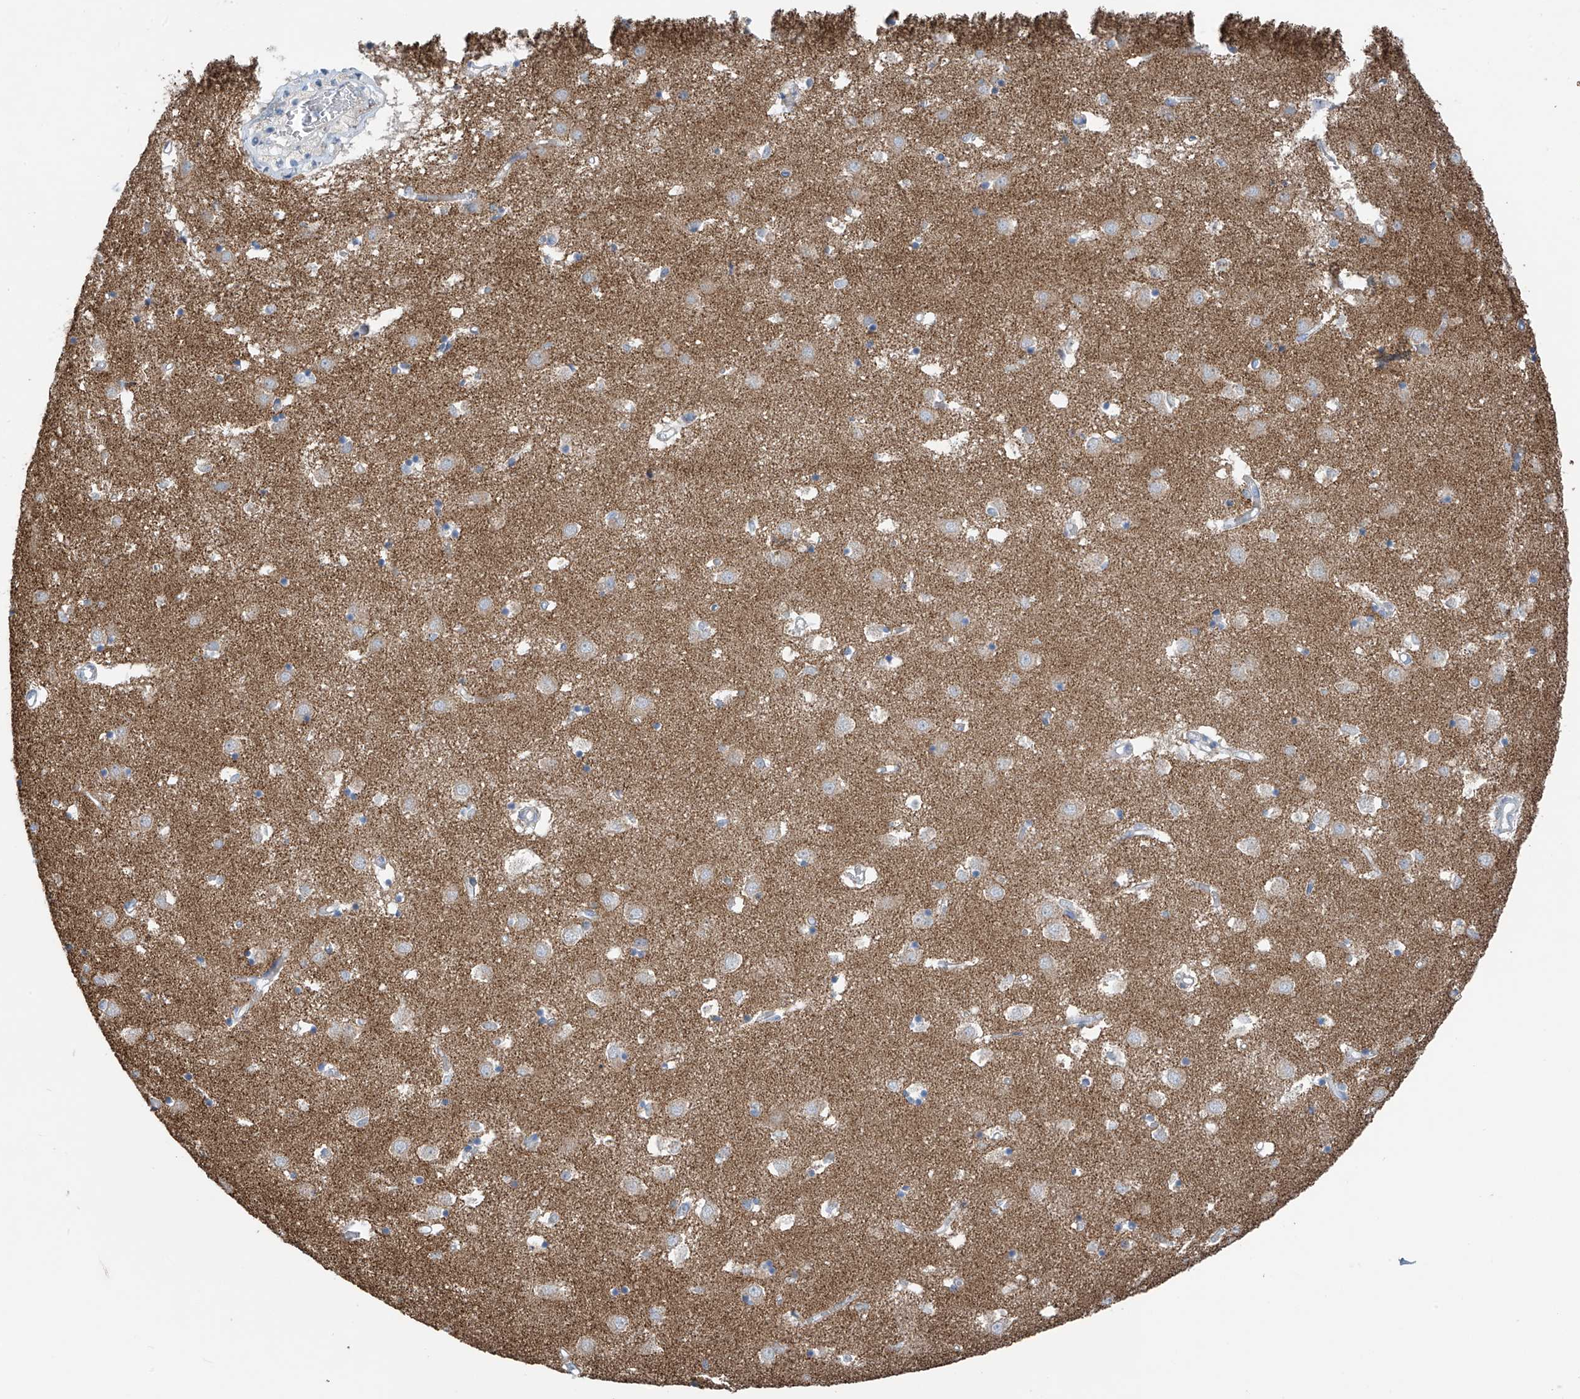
{"staining": {"intensity": "negative", "quantity": "none", "location": "none"}, "tissue": "caudate", "cell_type": "Glial cells", "image_type": "normal", "snomed": [{"axis": "morphology", "description": "Normal tissue, NOS"}, {"axis": "topography", "description": "Lateral ventricle wall"}], "caption": "Protein analysis of benign caudate exhibits no significant positivity in glial cells. The staining was performed using DAB (3,3'-diaminobenzidine) to visualize the protein expression in brown, while the nuclei were stained in blue with hematoxylin (Magnification: 20x).", "gene": "SYN3", "patient": {"sex": "male", "age": 70}}